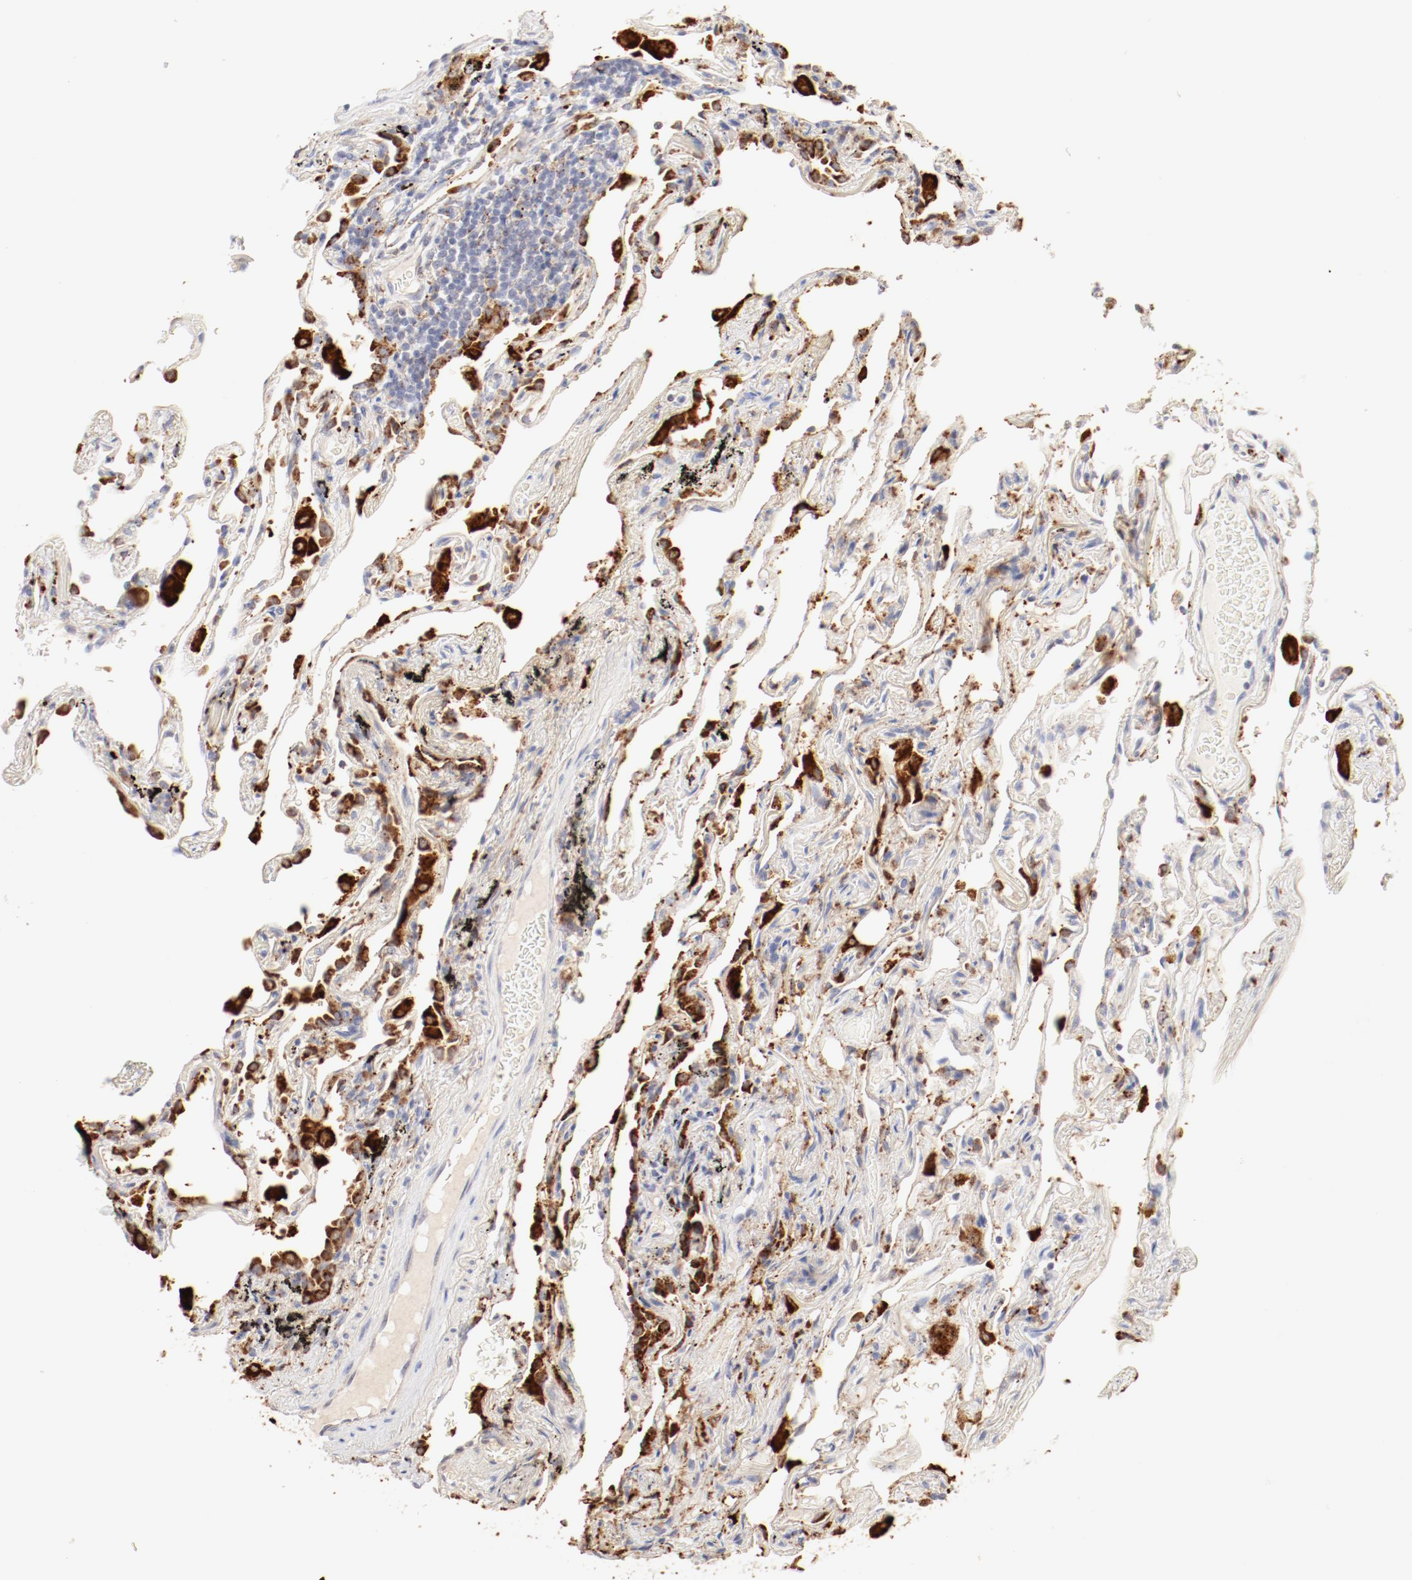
{"staining": {"intensity": "negative", "quantity": "none", "location": "none"}, "tissue": "lung", "cell_type": "Alveolar cells", "image_type": "normal", "snomed": [{"axis": "morphology", "description": "Normal tissue, NOS"}, {"axis": "morphology", "description": "Inflammation, NOS"}, {"axis": "topography", "description": "Lung"}], "caption": "Human lung stained for a protein using immunohistochemistry demonstrates no positivity in alveolar cells.", "gene": "CTSH", "patient": {"sex": "male", "age": 69}}